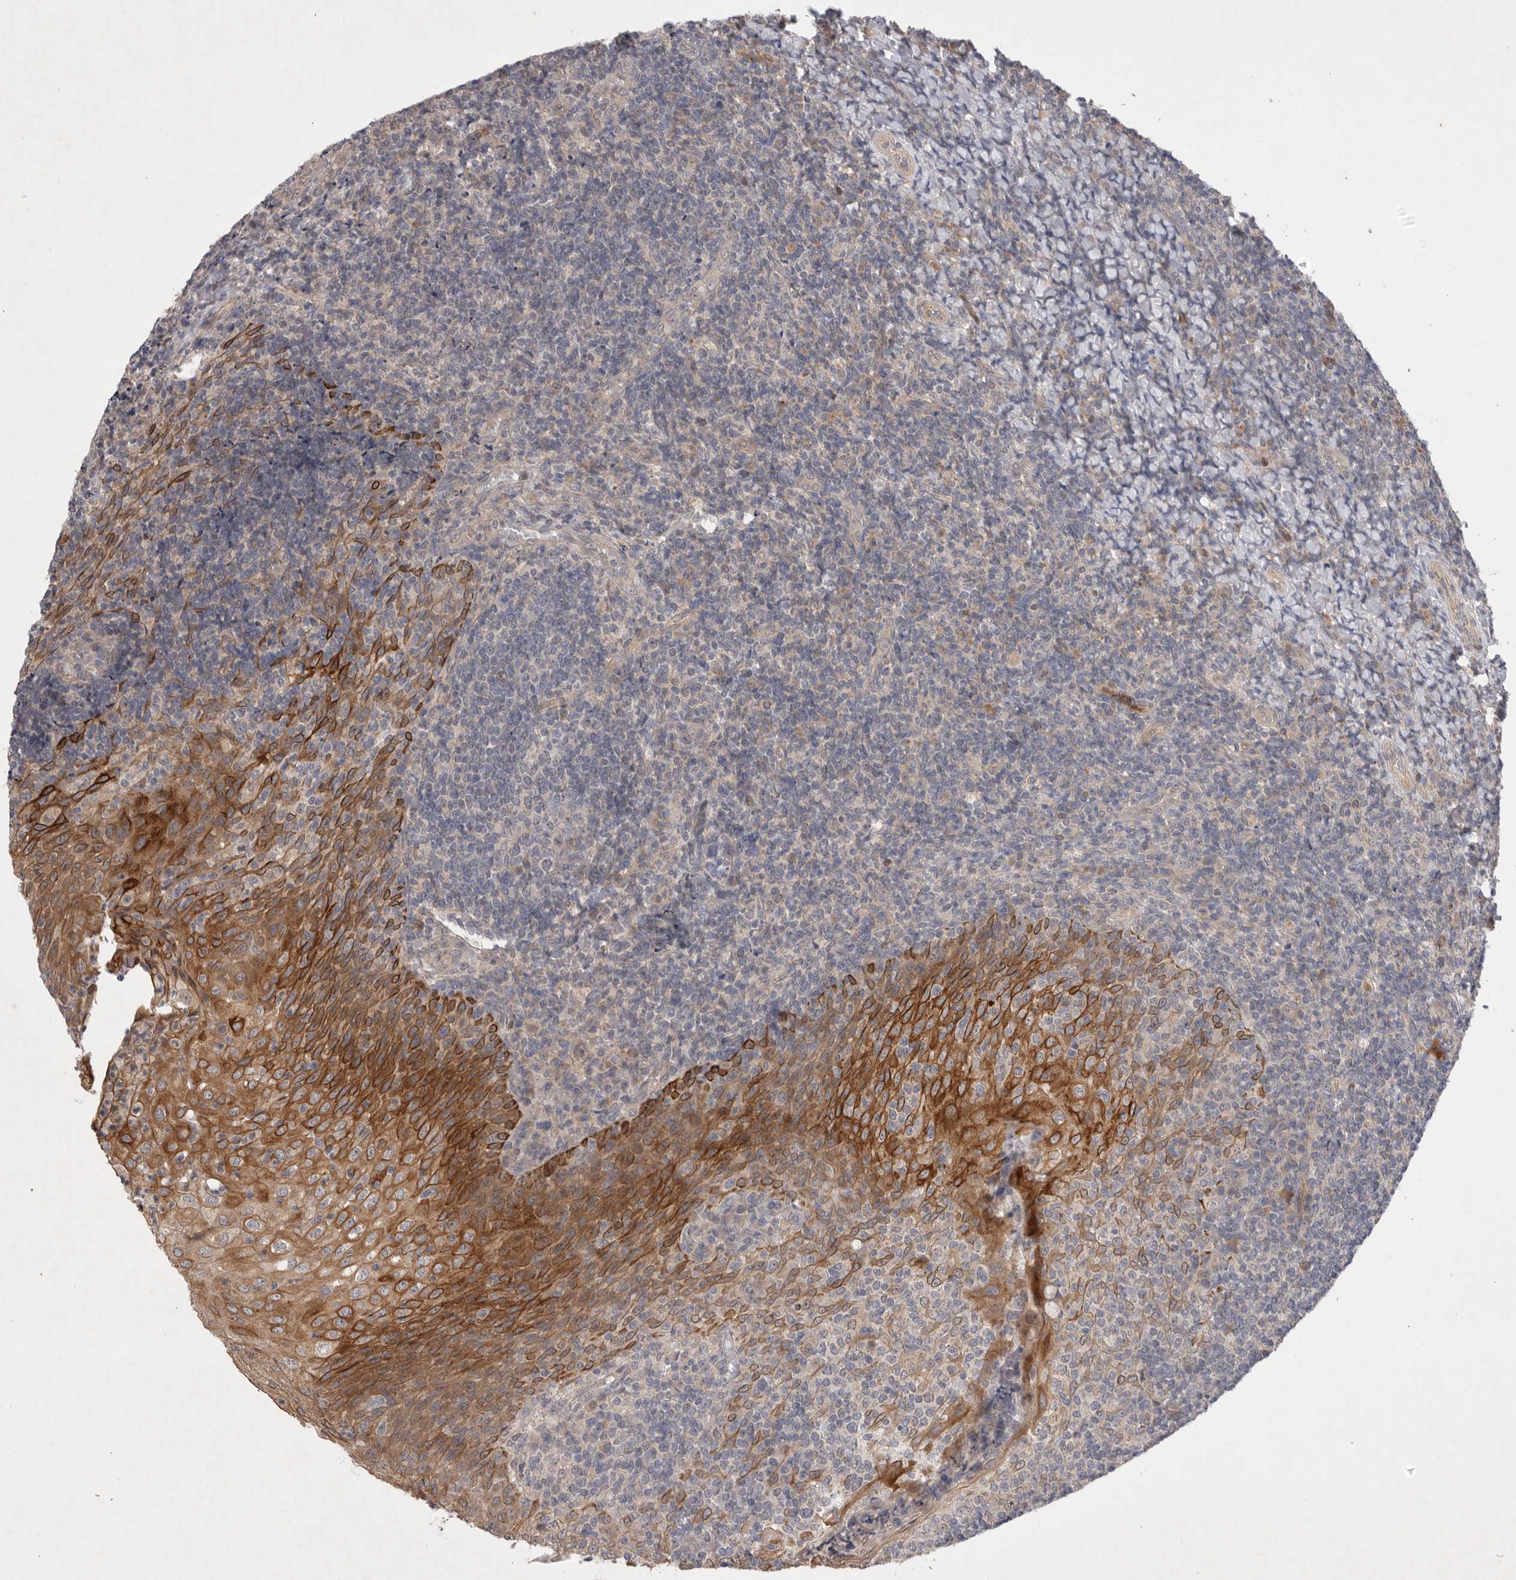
{"staining": {"intensity": "negative", "quantity": "none", "location": "none"}, "tissue": "tonsil", "cell_type": "Germinal center cells", "image_type": "normal", "snomed": [{"axis": "morphology", "description": "Normal tissue, NOS"}, {"axis": "topography", "description": "Tonsil"}], "caption": "This is a histopathology image of immunohistochemistry staining of normal tonsil, which shows no expression in germinal center cells. Nuclei are stained in blue.", "gene": "PTPDC1", "patient": {"sex": "female", "age": 19}}